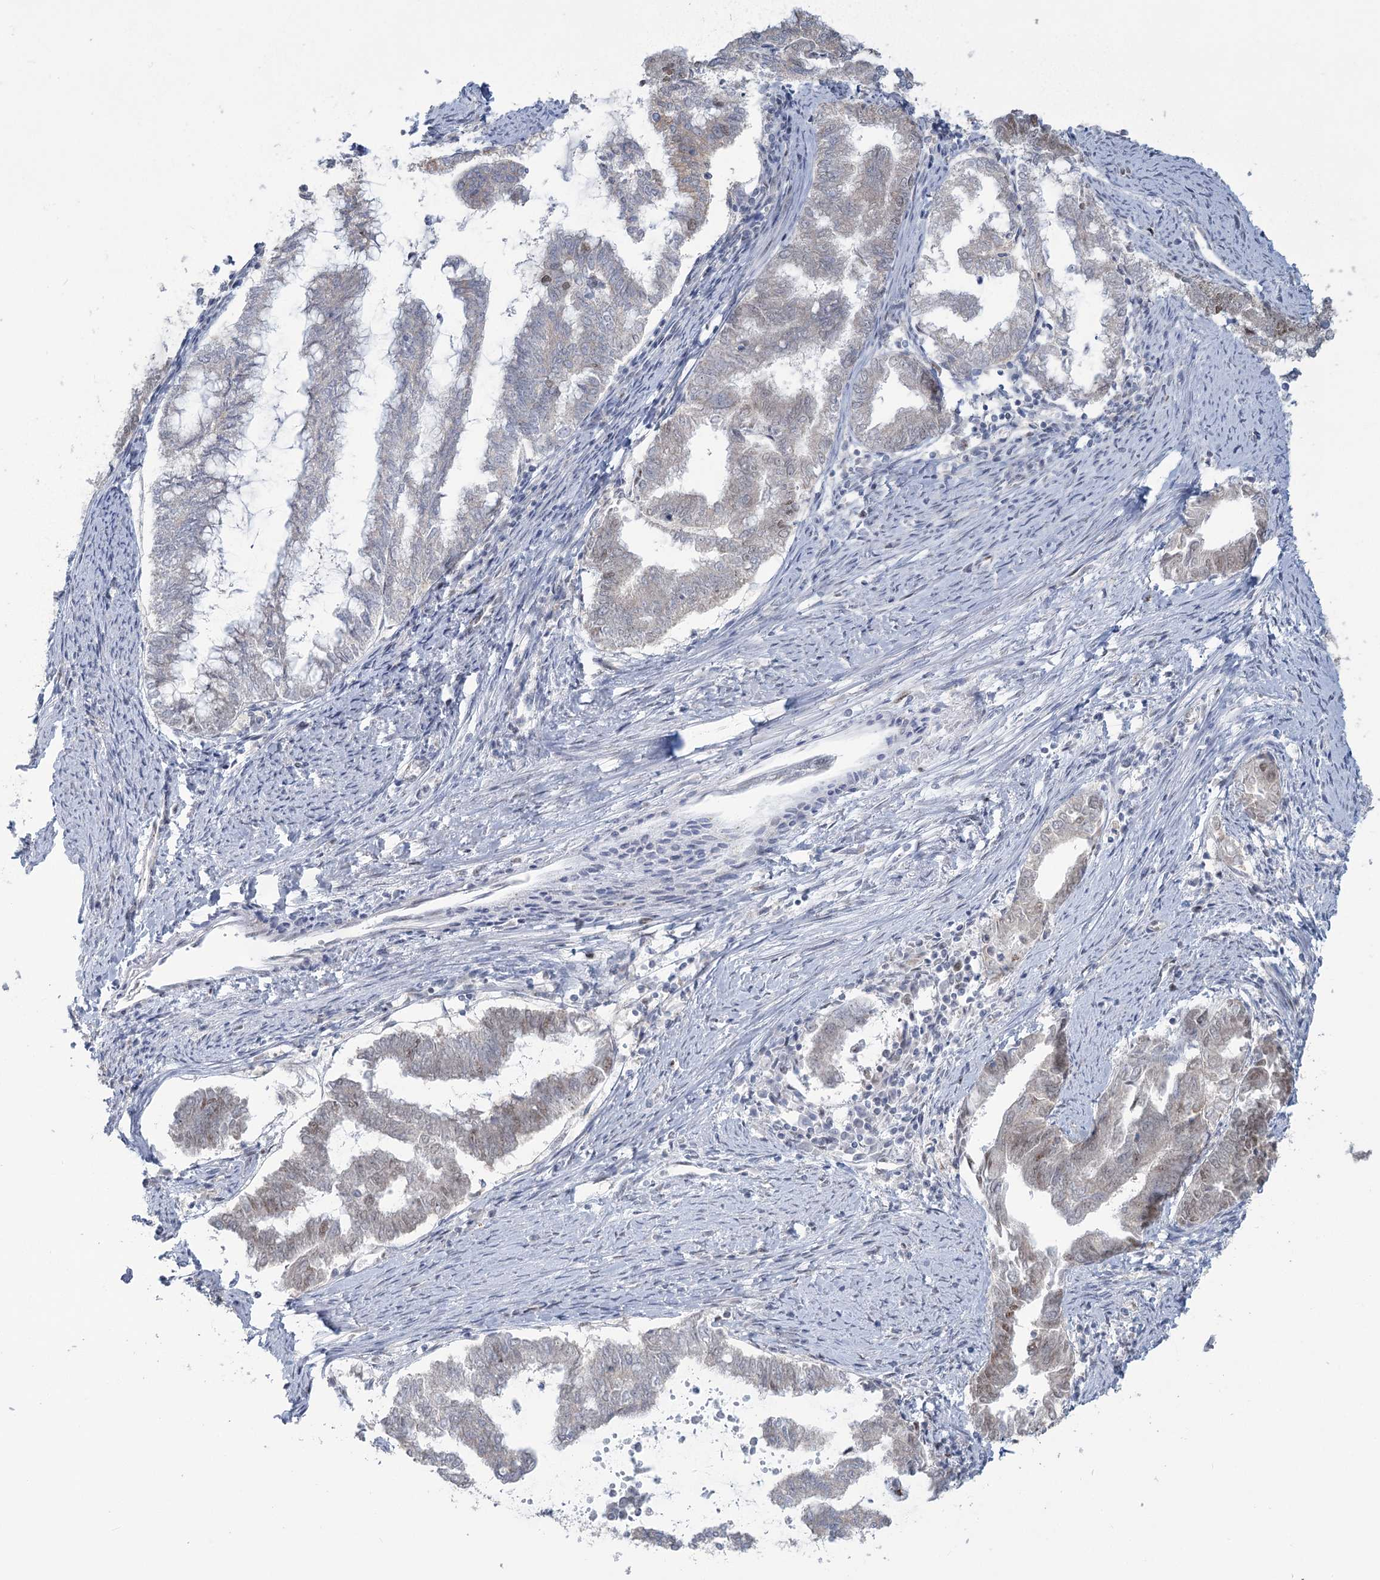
{"staining": {"intensity": "weak", "quantity": "<25%", "location": "nuclear"}, "tissue": "endometrial cancer", "cell_type": "Tumor cells", "image_type": "cancer", "snomed": [{"axis": "morphology", "description": "Adenocarcinoma, NOS"}, {"axis": "topography", "description": "Endometrium"}], "caption": "Tumor cells are negative for brown protein staining in endometrial cancer.", "gene": "MTG1", "patient": {"sex": "female", "age": 79}}